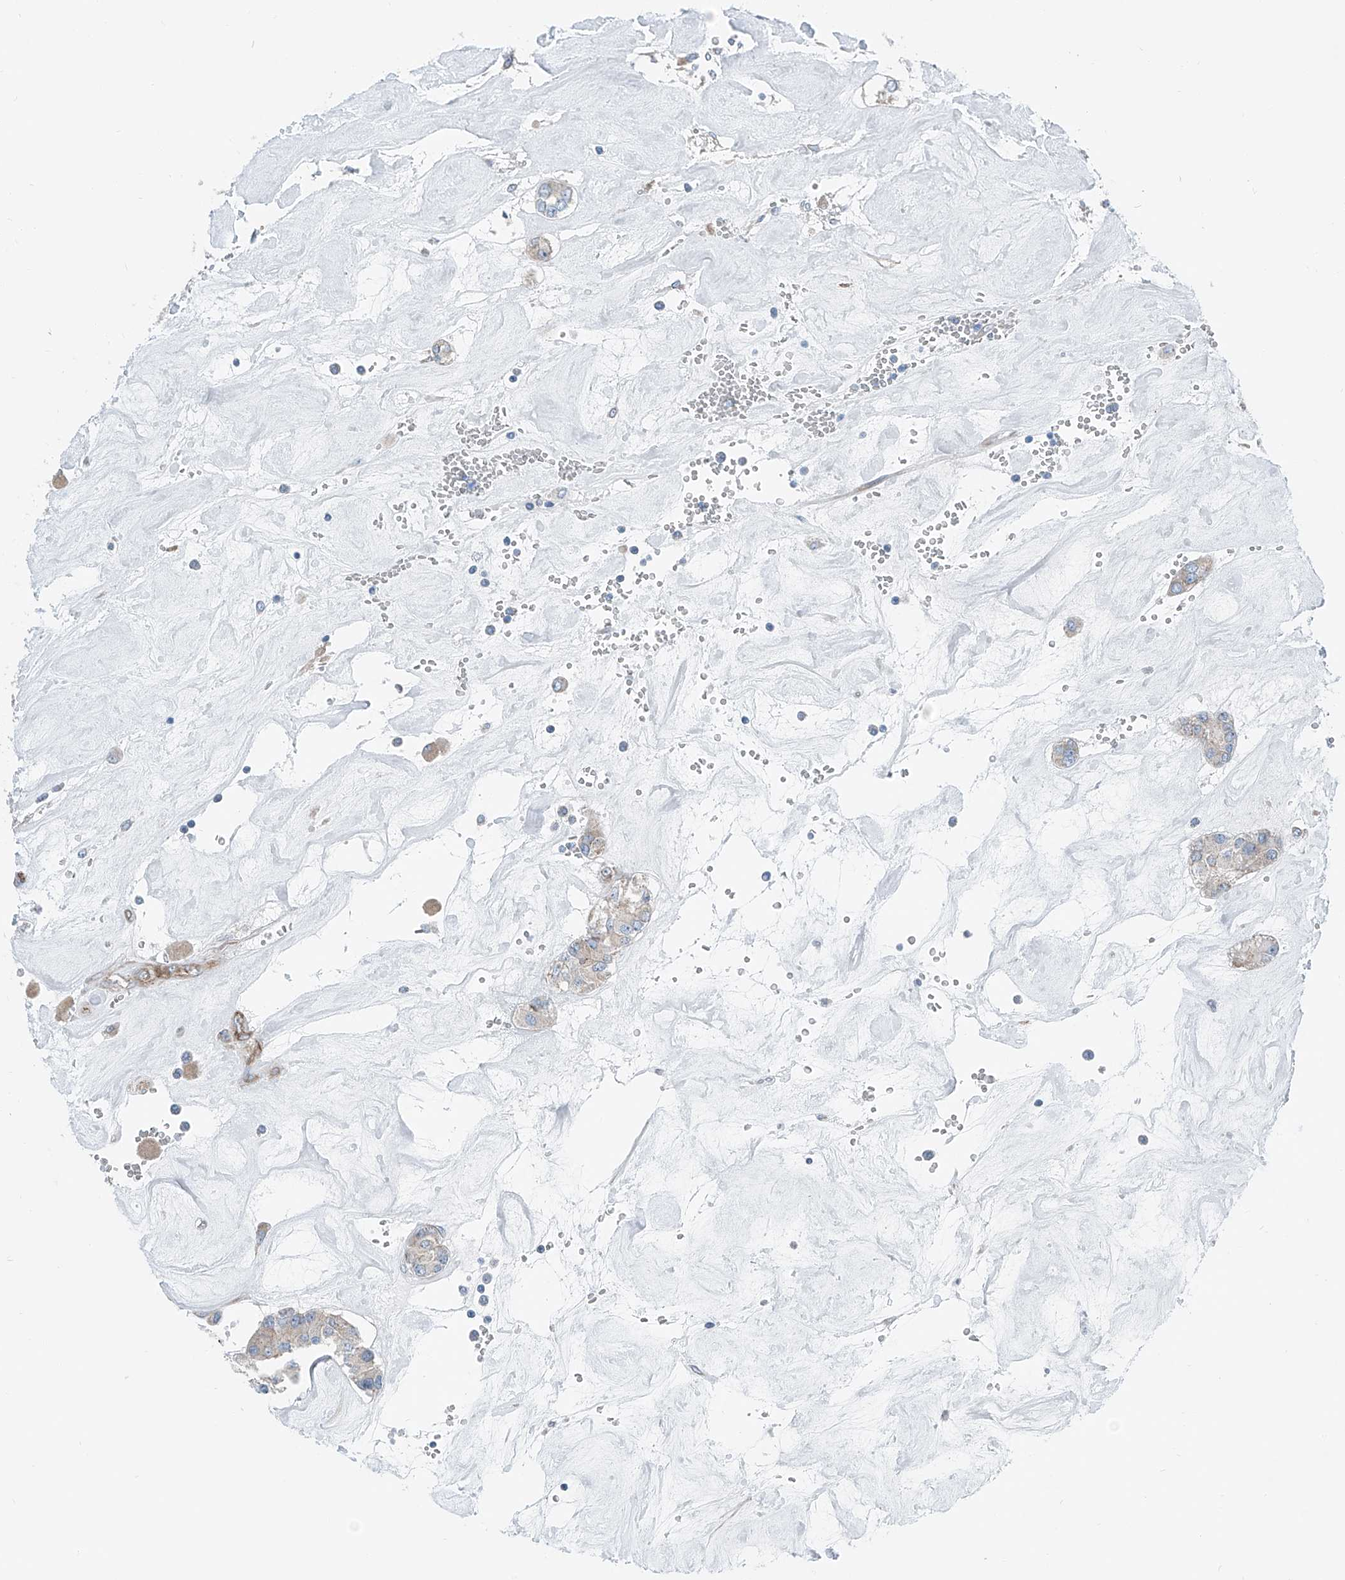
{"staining": {"intensity": "negative", "quantity": "none", "location": "none"}, "tissue": "carcinoid", "cell_type": "Tumor cells", "image_type": "cancer", "snomed": [{"axis": "morphology", "description": "Carcinoid, malignant, NOS"}, {"axis": "topography", "description": "Pancreas"}], "caption": "The immunohistochemistry histopathology image has no significant expression in tumor cells of carcinoid tissue. (Stains: DAB (3,3'-diaminobenzidine) immunohistochemistry (IHC) with hematoxylin counter stain, Microscopy: brightfield microscopy at high magnification).", "gene": "THEMIS2", "patient": {"sex": "male", "age": 41}}